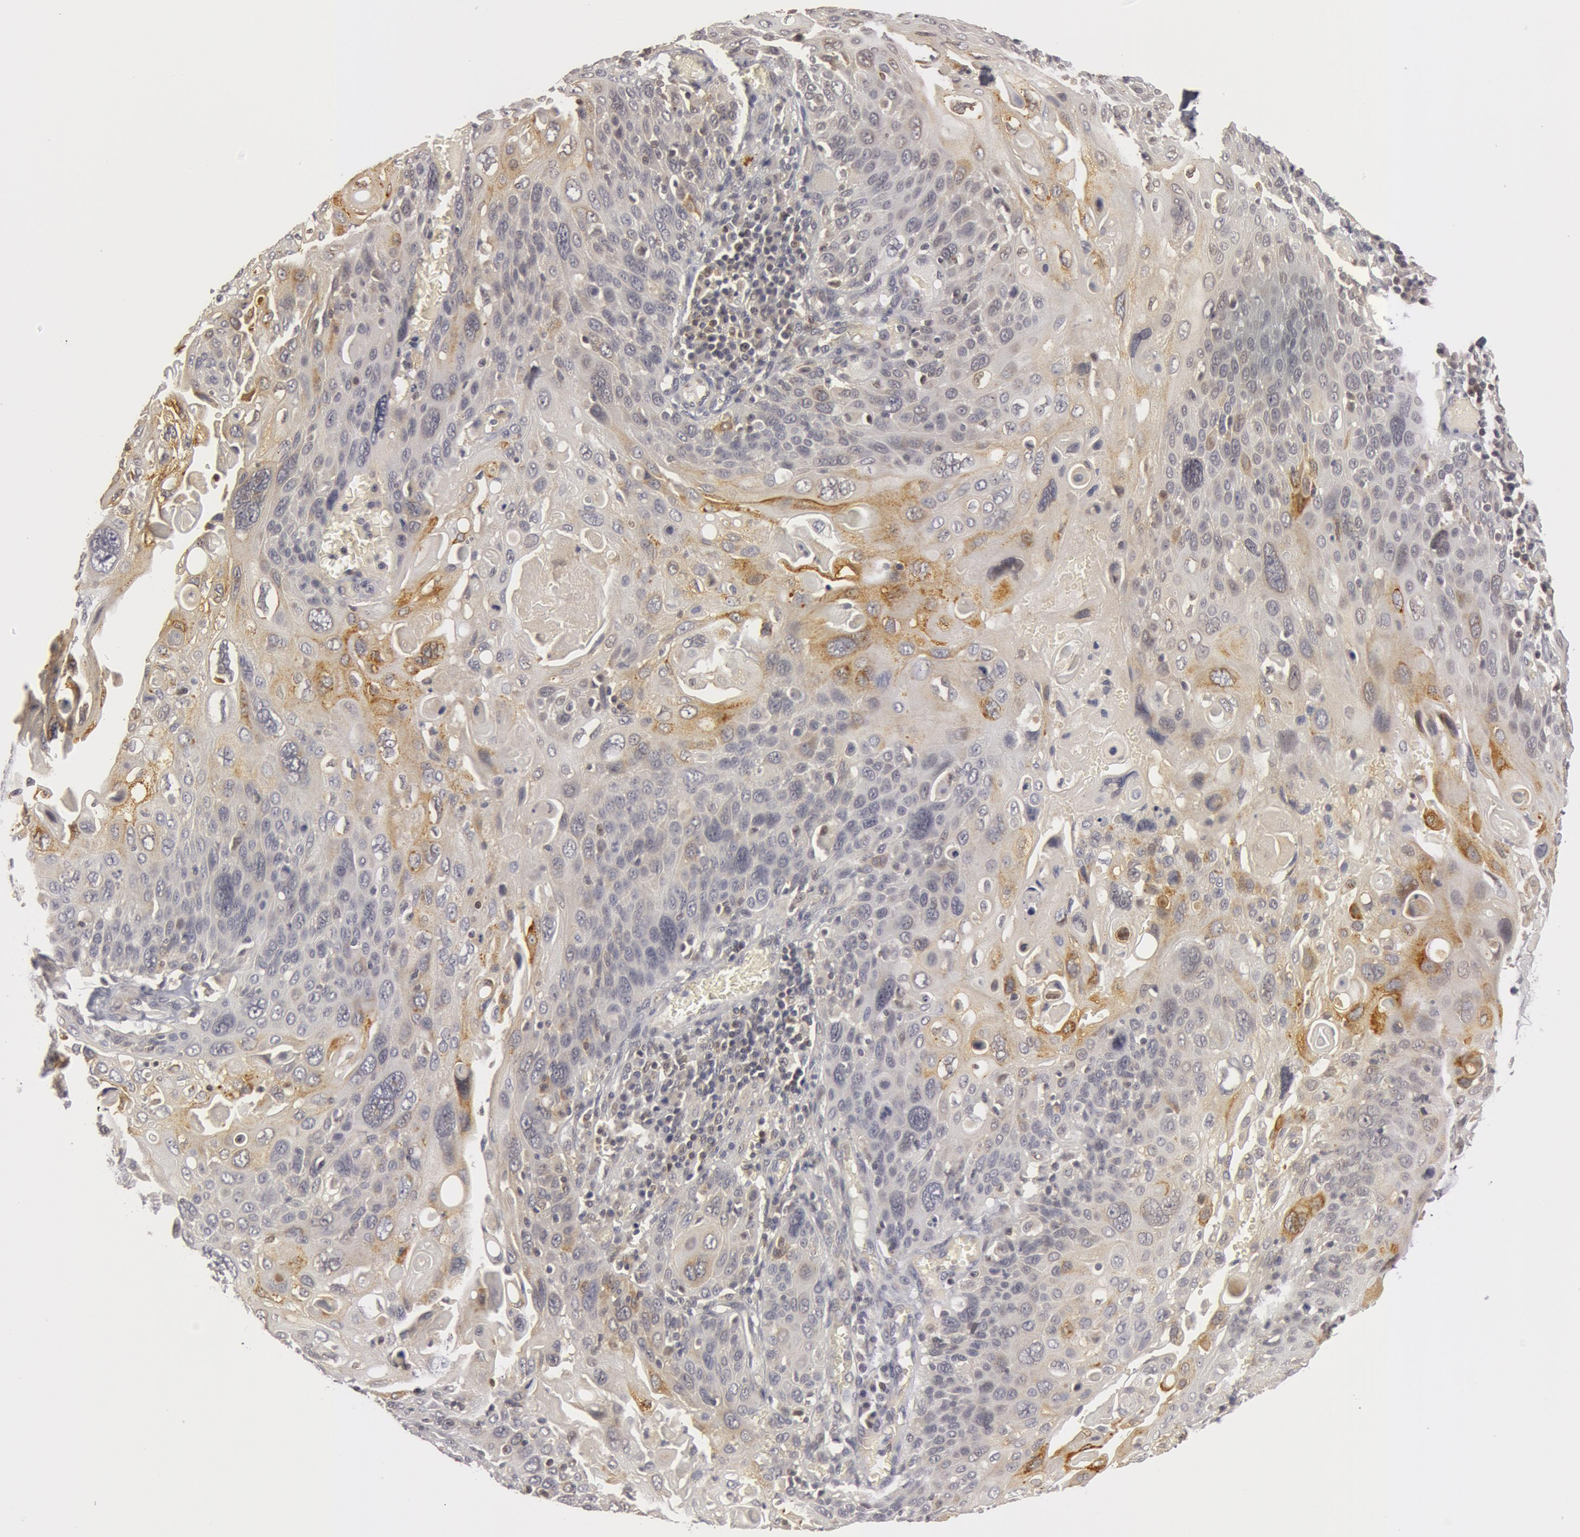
{"staining": {"intensity": "weak", "quantity": "<25%", "location": "cytoplasmic/membranous"}, "tissue": "cervical cancer", "cell_type": "Tumor cells", "image_type": "cancer", "snomed": [{"axis": "morphology", "description": "Squamous cell carcinoma, NOS"}, {"axis": "topography", "description": "Cervix"}], "caption": "Cervical squamous cell carcinoma was stained to show a protein in brown. There is no significant staining in tumor cells.", "gene": "OASL", "patient": {"sex": "female", "age": 54}}